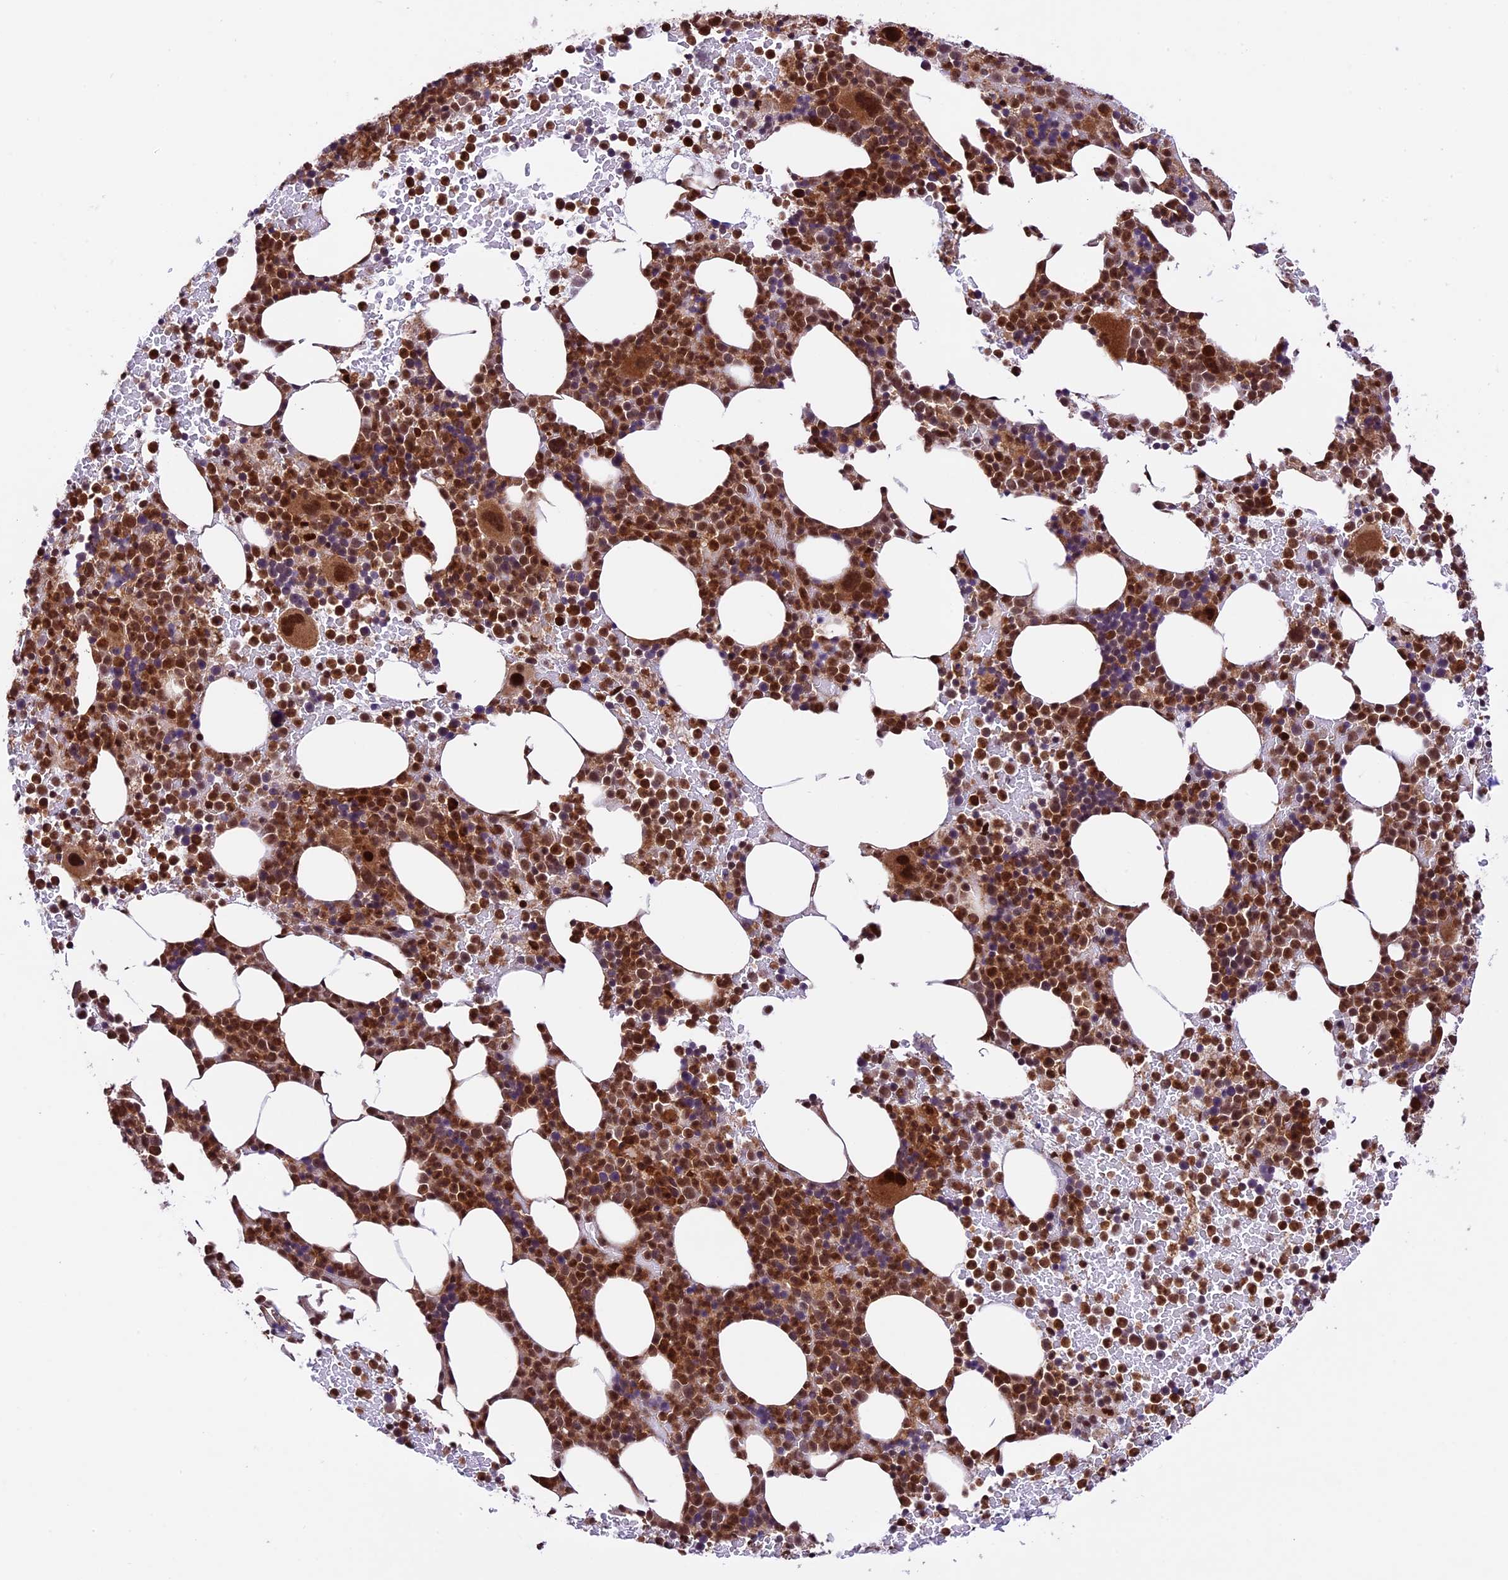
{"staining": {"intensity": "strong", "quantity": "25%-75%", "location": "cytoplasmic/membranous,nuclear"}, "tissue": "bone marrow", "cell_type": "Hematopoietic cells", "image_type": "normal", "snomed": [{"axis": "morphology", "description": "Normal tissue, NOS"}, {"axis": "topography", "description": "Bone marrow"}], "caption": "Hematopoietic cells exhibit strong cytoplasmic/membranous,nuclear expression in about 25%-75% of cells in normal bone marrow.", "gene": "DHX38", "patient": {"sex": "female", "age": 82}}